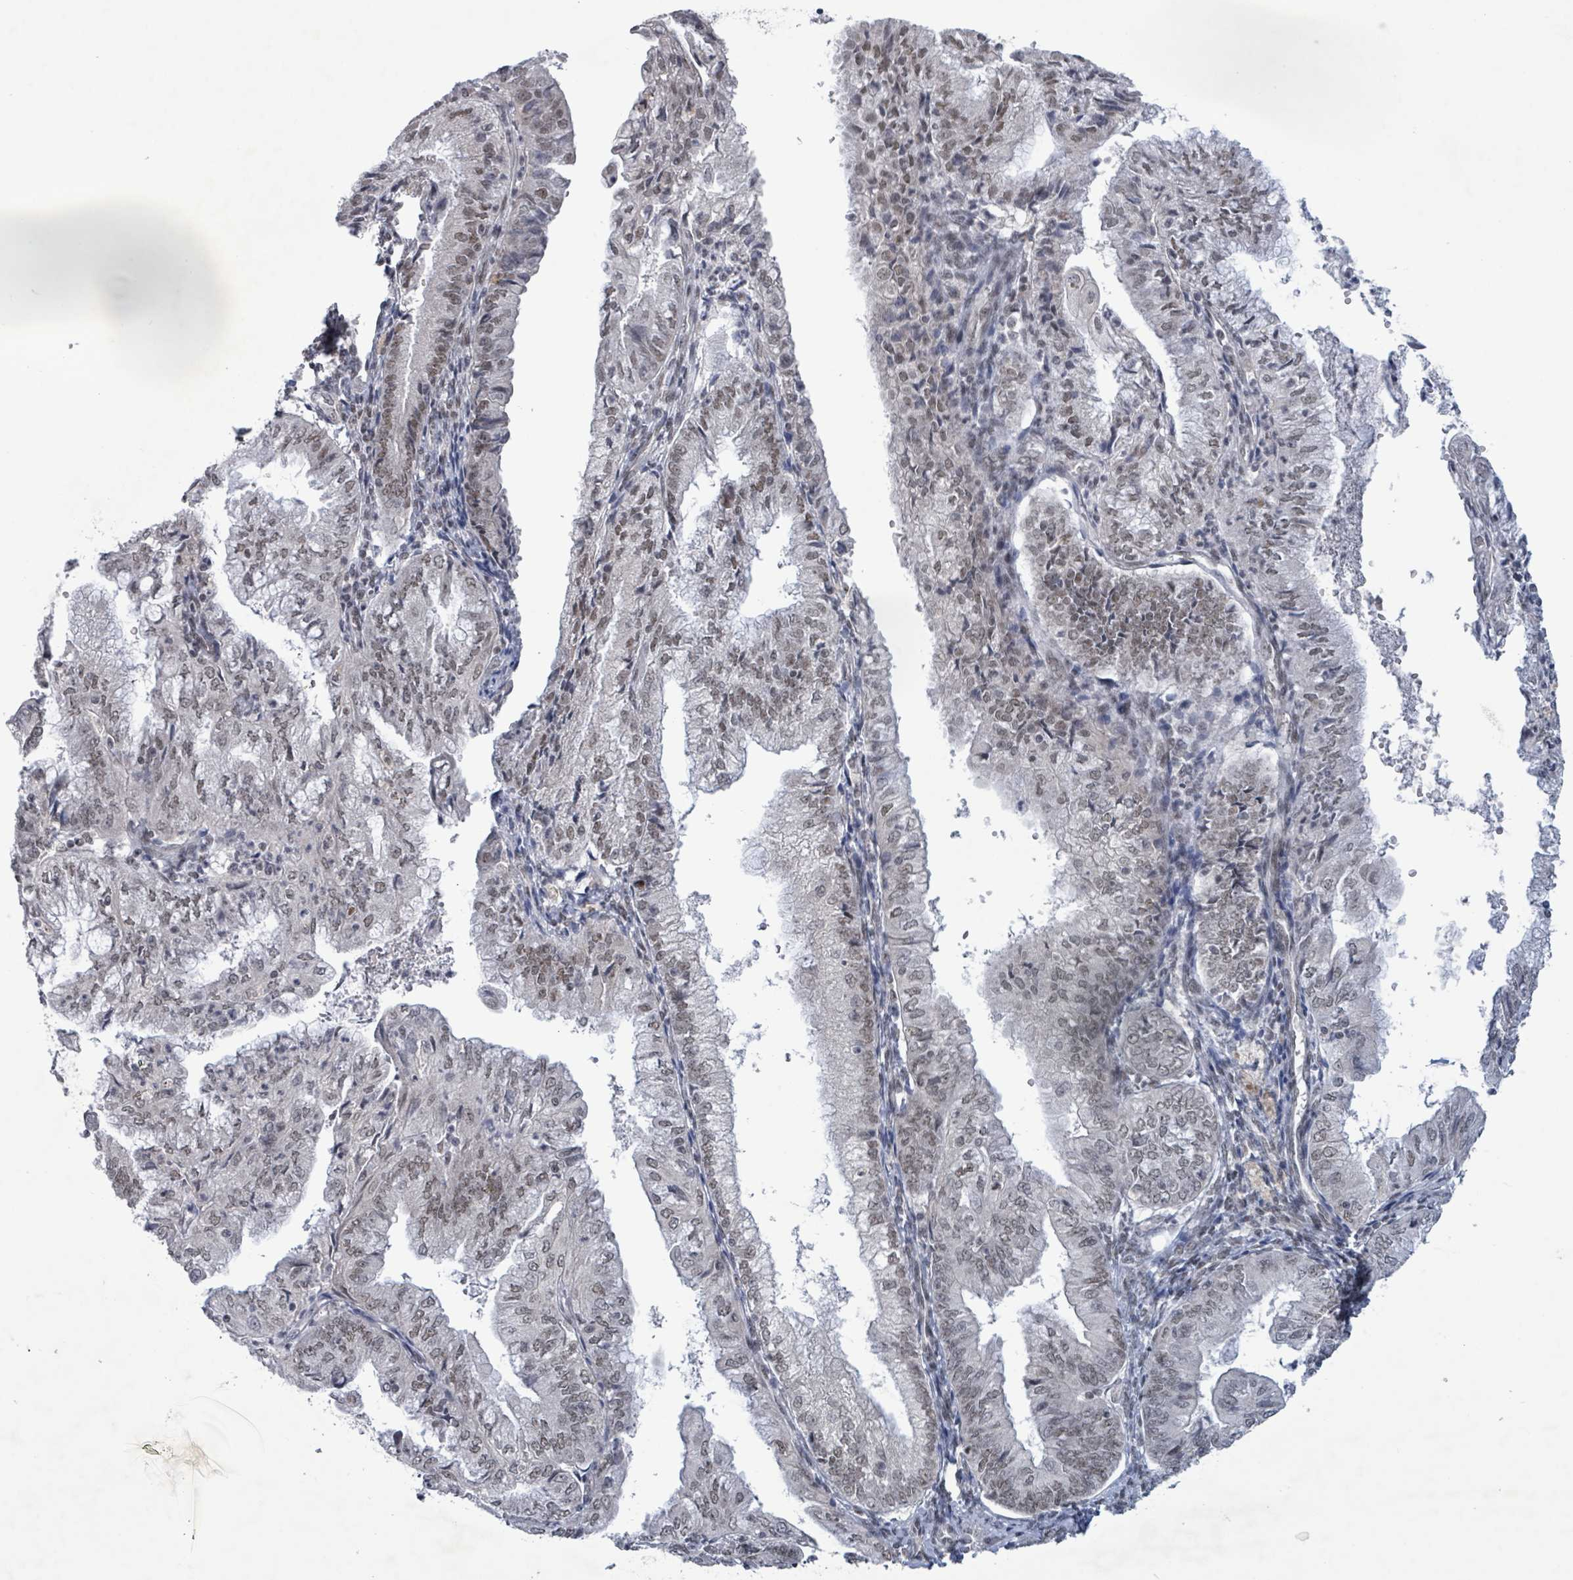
{"staining": {"intensity": "weak", "quantity": "<25%", "location": "nuclear"}, "tissue": "endometrial cancer", "cell_type": "Tumor cells", "image_type": "cancer", "snomed": [{"axis": "morphology", "description": "Adenocarcinoma, NOS"}, {"axis": "topography", "description": "Endometrium"}], "caption": "This image is of endometrial cancer stained with immunohistochemistry to label a protein in brown with the nuclei are counter-stained blue. There is no expression in tumor cells.", "gene": "BANP", "patient": {"sex": "female", "age": 55}}